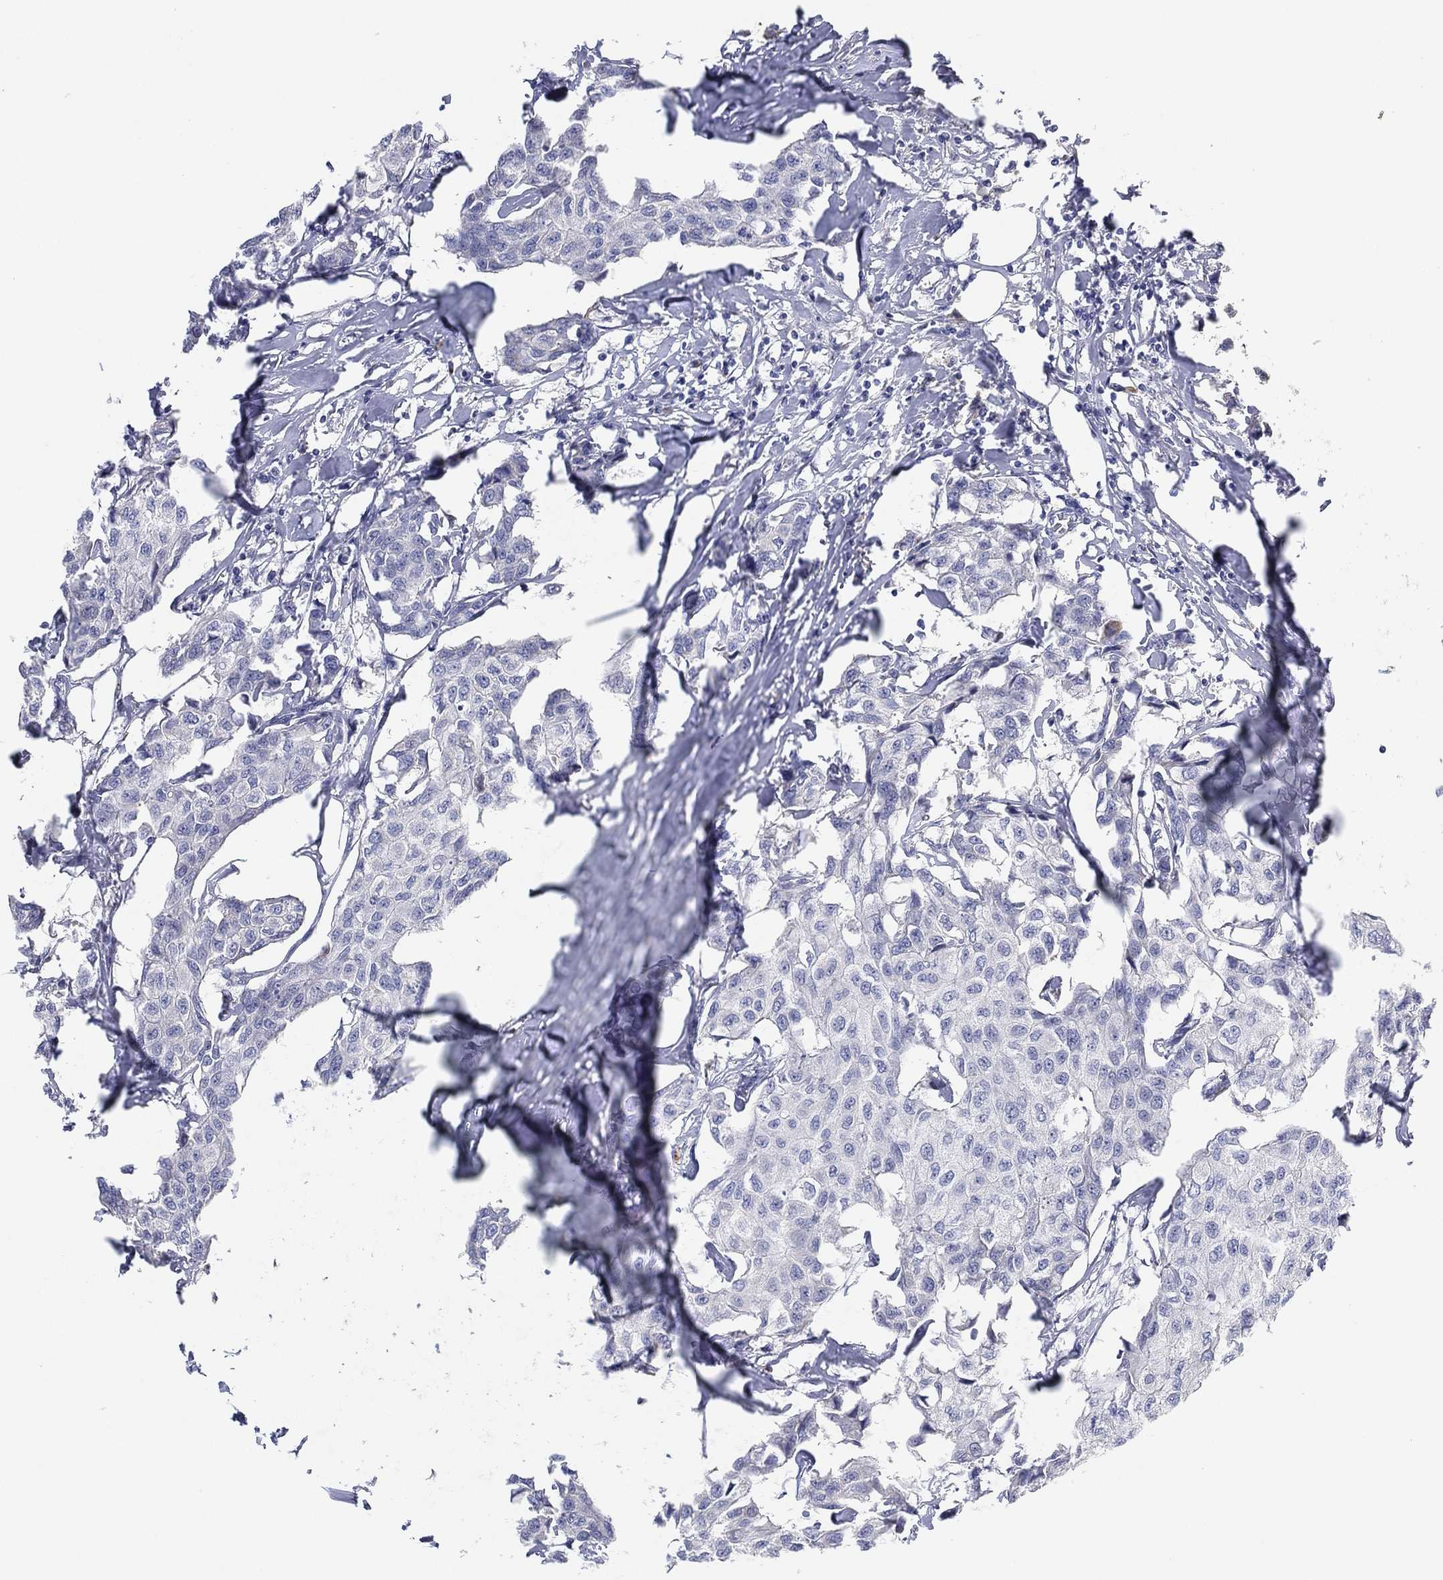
{"staining": {"intensity": "negative", "quantity": "none", "location": "none"}, "tissue": "breast cancer", "cell_type": "Tumor cells", "image_type": "cancer", "snomed": [{"axis": "morphology", "description": "Duct carcinoma"}, {"axis": "topography", "description": "Breast"}], "caption": "This is an immunohistochemistry micrograph of human breast cancer. There is no positivity in tumor cells.", "gene": "TMEM40", "patient": {"sex": "female", "age": 80}}